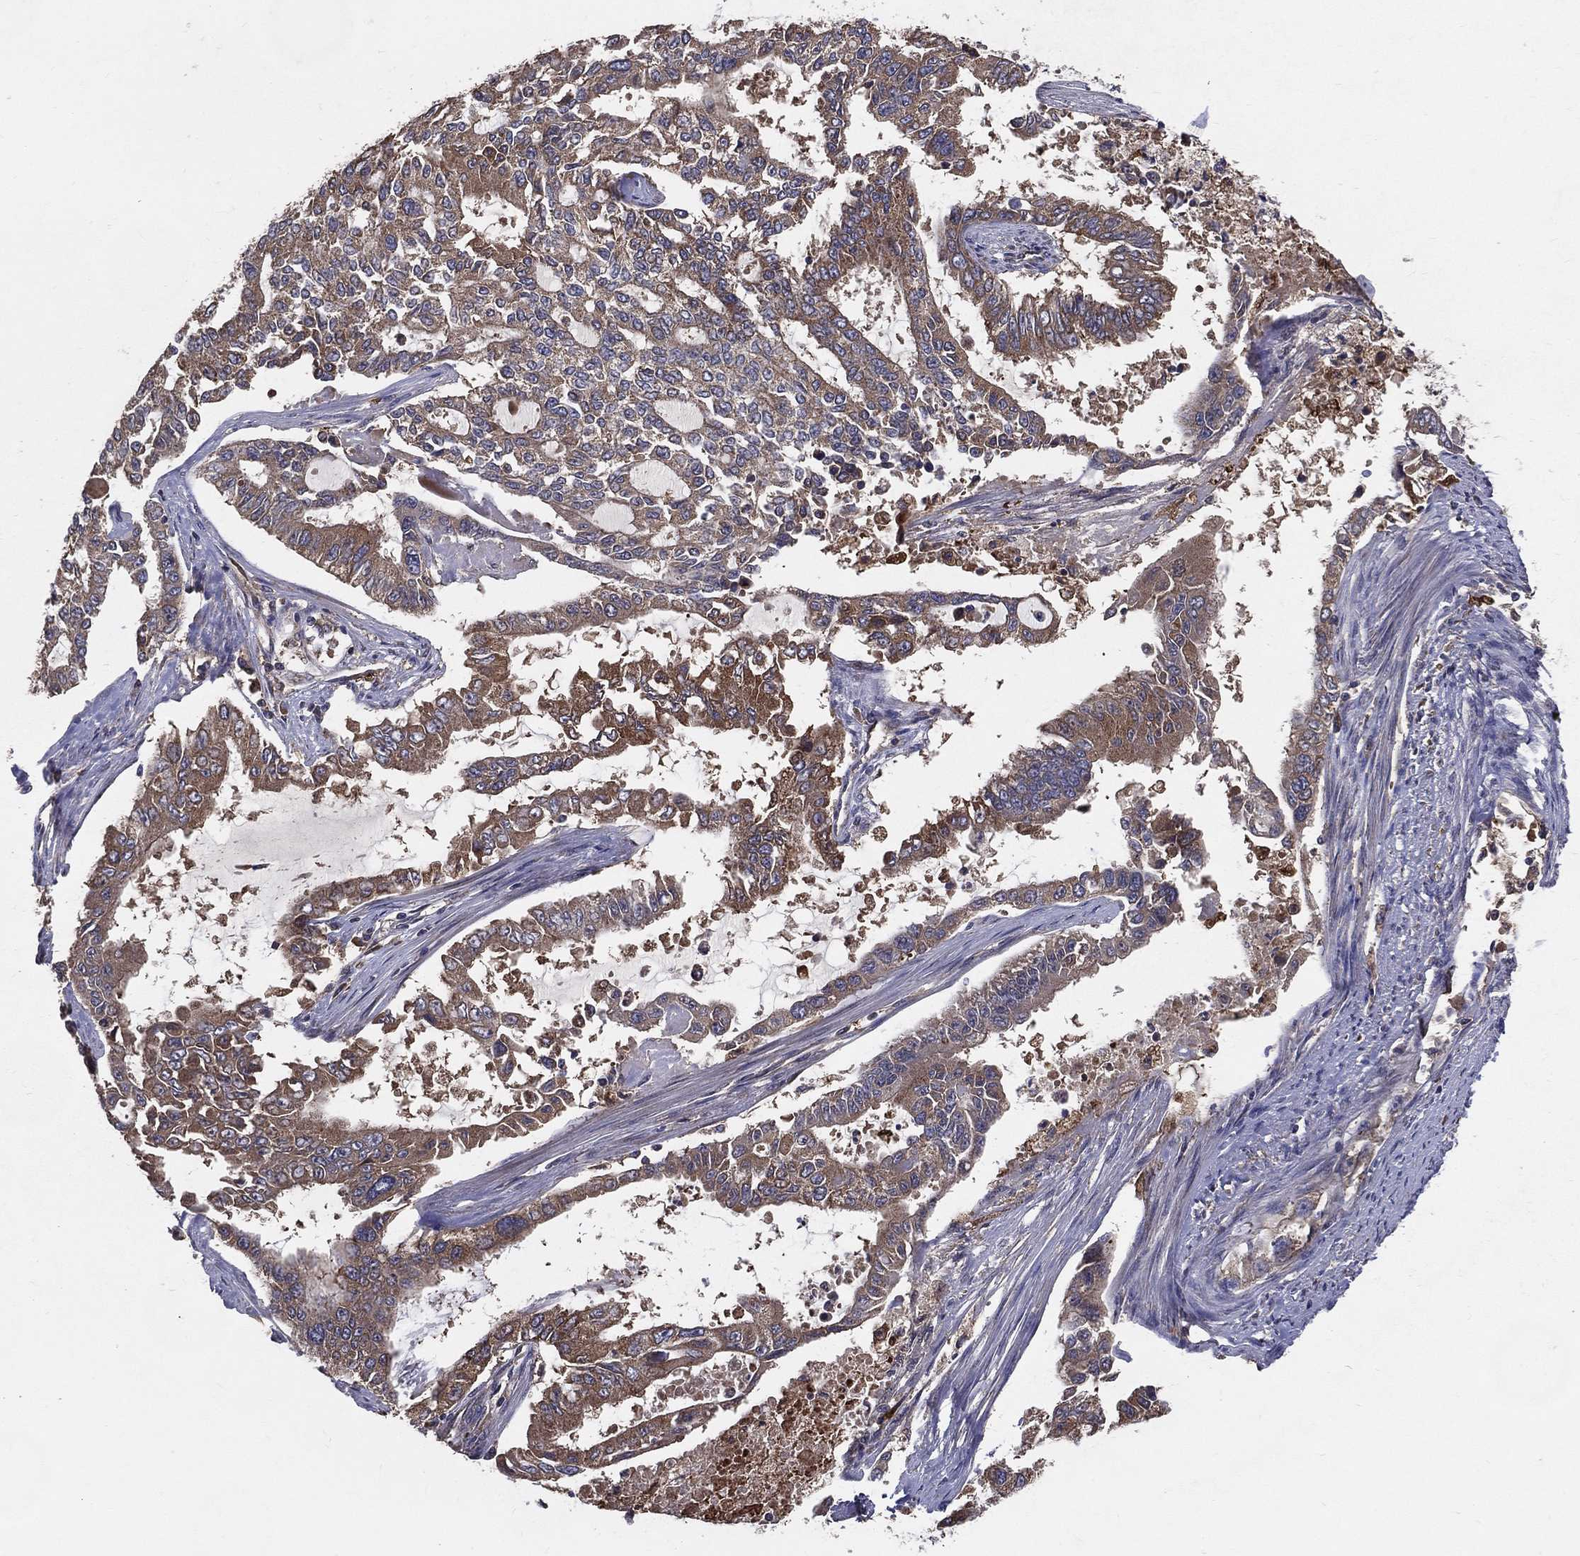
{"staining": {"intensity": "moderate", "quantity": ">75%", "location": "cytoplasmic/membranous"}, "tissue": "endometrial cancer", "cell_type": "Tumor cells", "image_type": "cancer", "snomed": [{"axis": "morphology", "description": "Adenocarcinoma, NOS"}, {"axis": "topography", "description": "Uterus"}], "caption": "The histopathology image shows immunohistochemical staining of endometrial cancer. There is moderate cytoplasmic/membranous expression is present in about >75% of tumor cells.", "gene": "MT-ND1", "patient": {"sex": "female", "age": 59}}